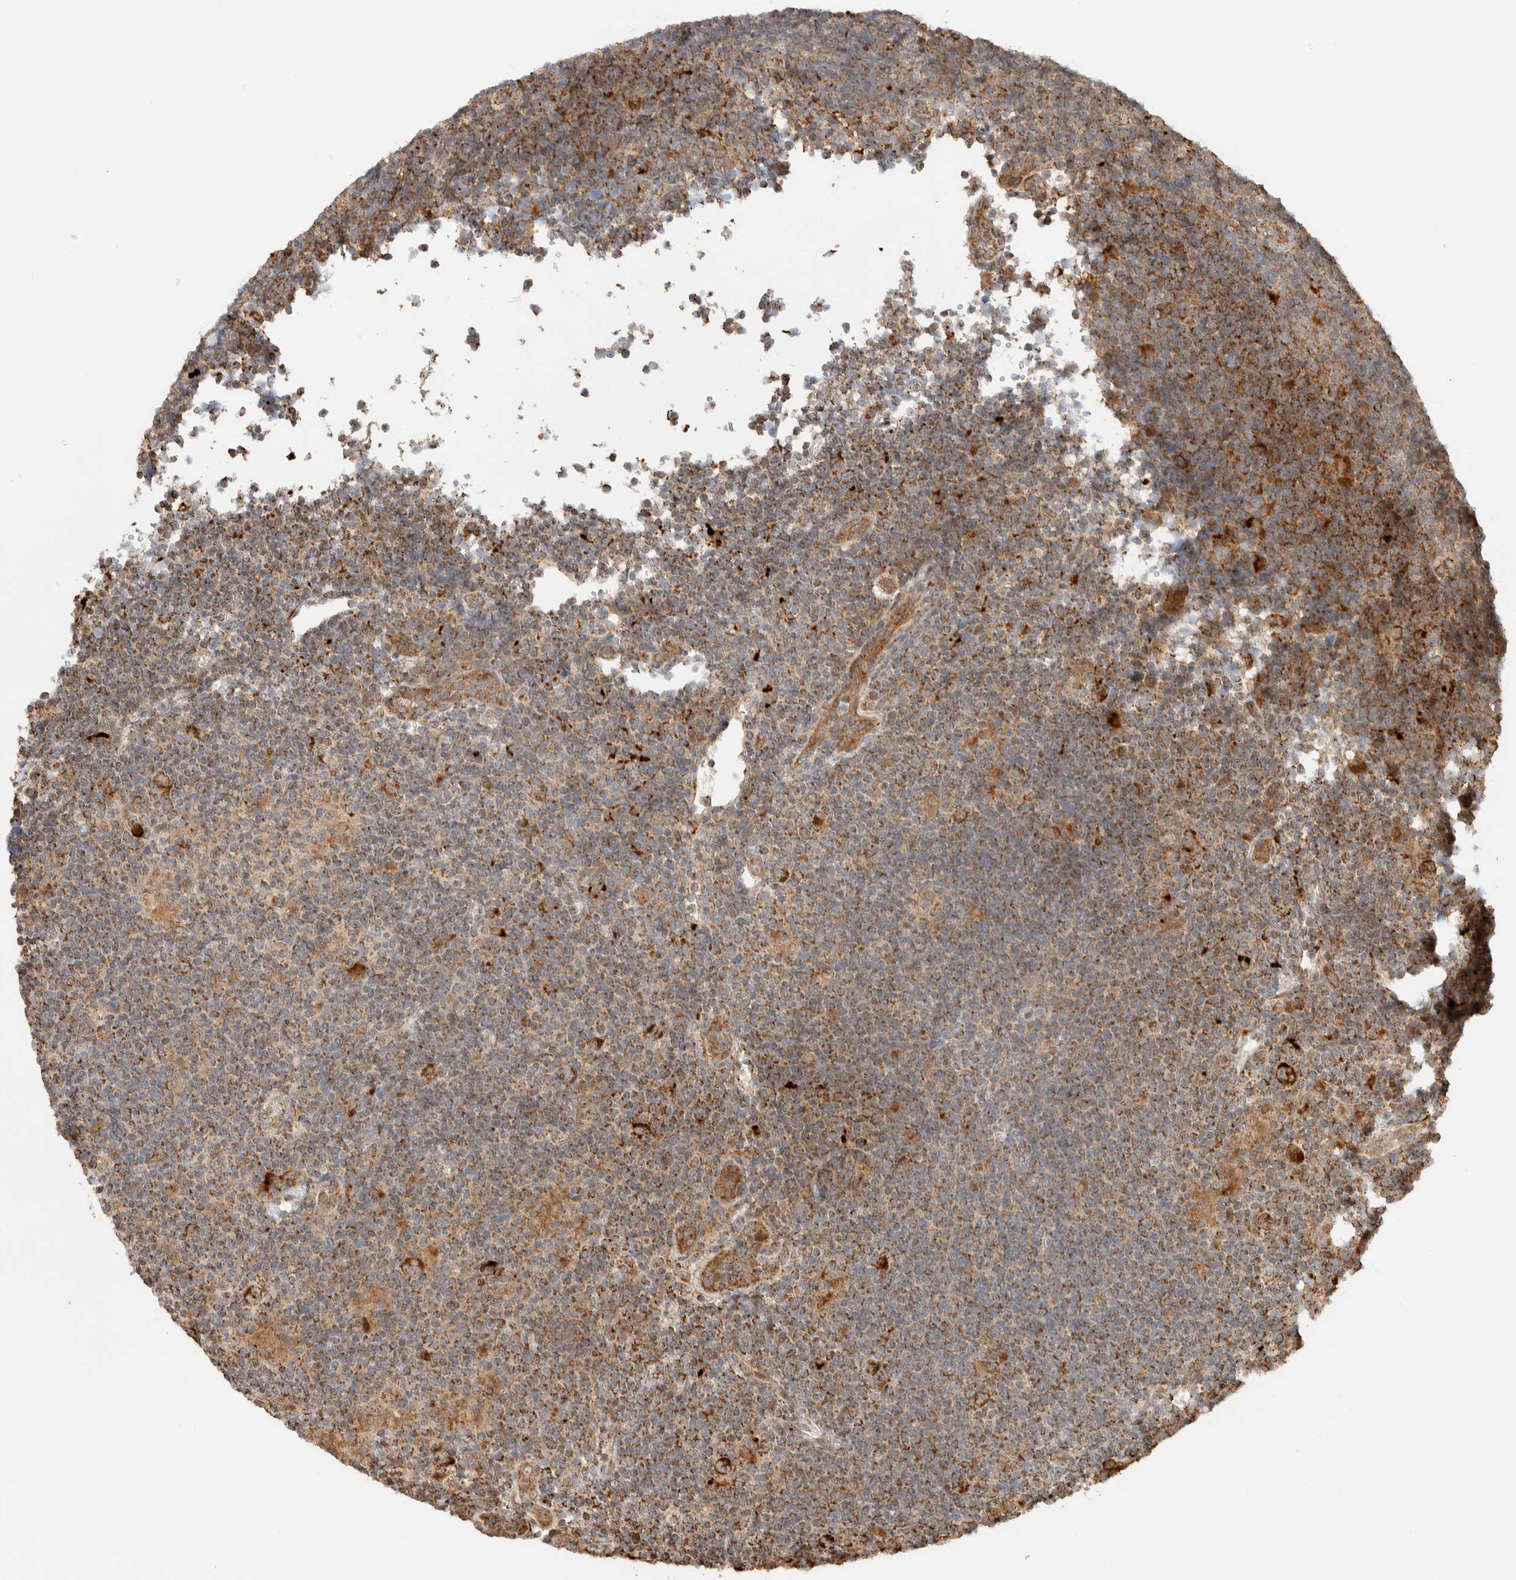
{"staining": {"intensity": "strong", "quantity": ">75%", "location": "cytoplasmic/membranous"}, "tissue": "lymphoma", "cell_type": "Tumor cells", "image_type": "cancer", "snomed": [{"axis": "morphology", "description": "Hodgkin's disease, NOS"}, {"axis": "topography", "description": "Lymph node"}], "caption": "The image exhibits a brown stain indicating the presence of a protein in the cytoplasmic/membranous of tumor cells in Hodgkin's disease.", "gene": "KIF9", "patient": {"sex": "female", "age": 57}}